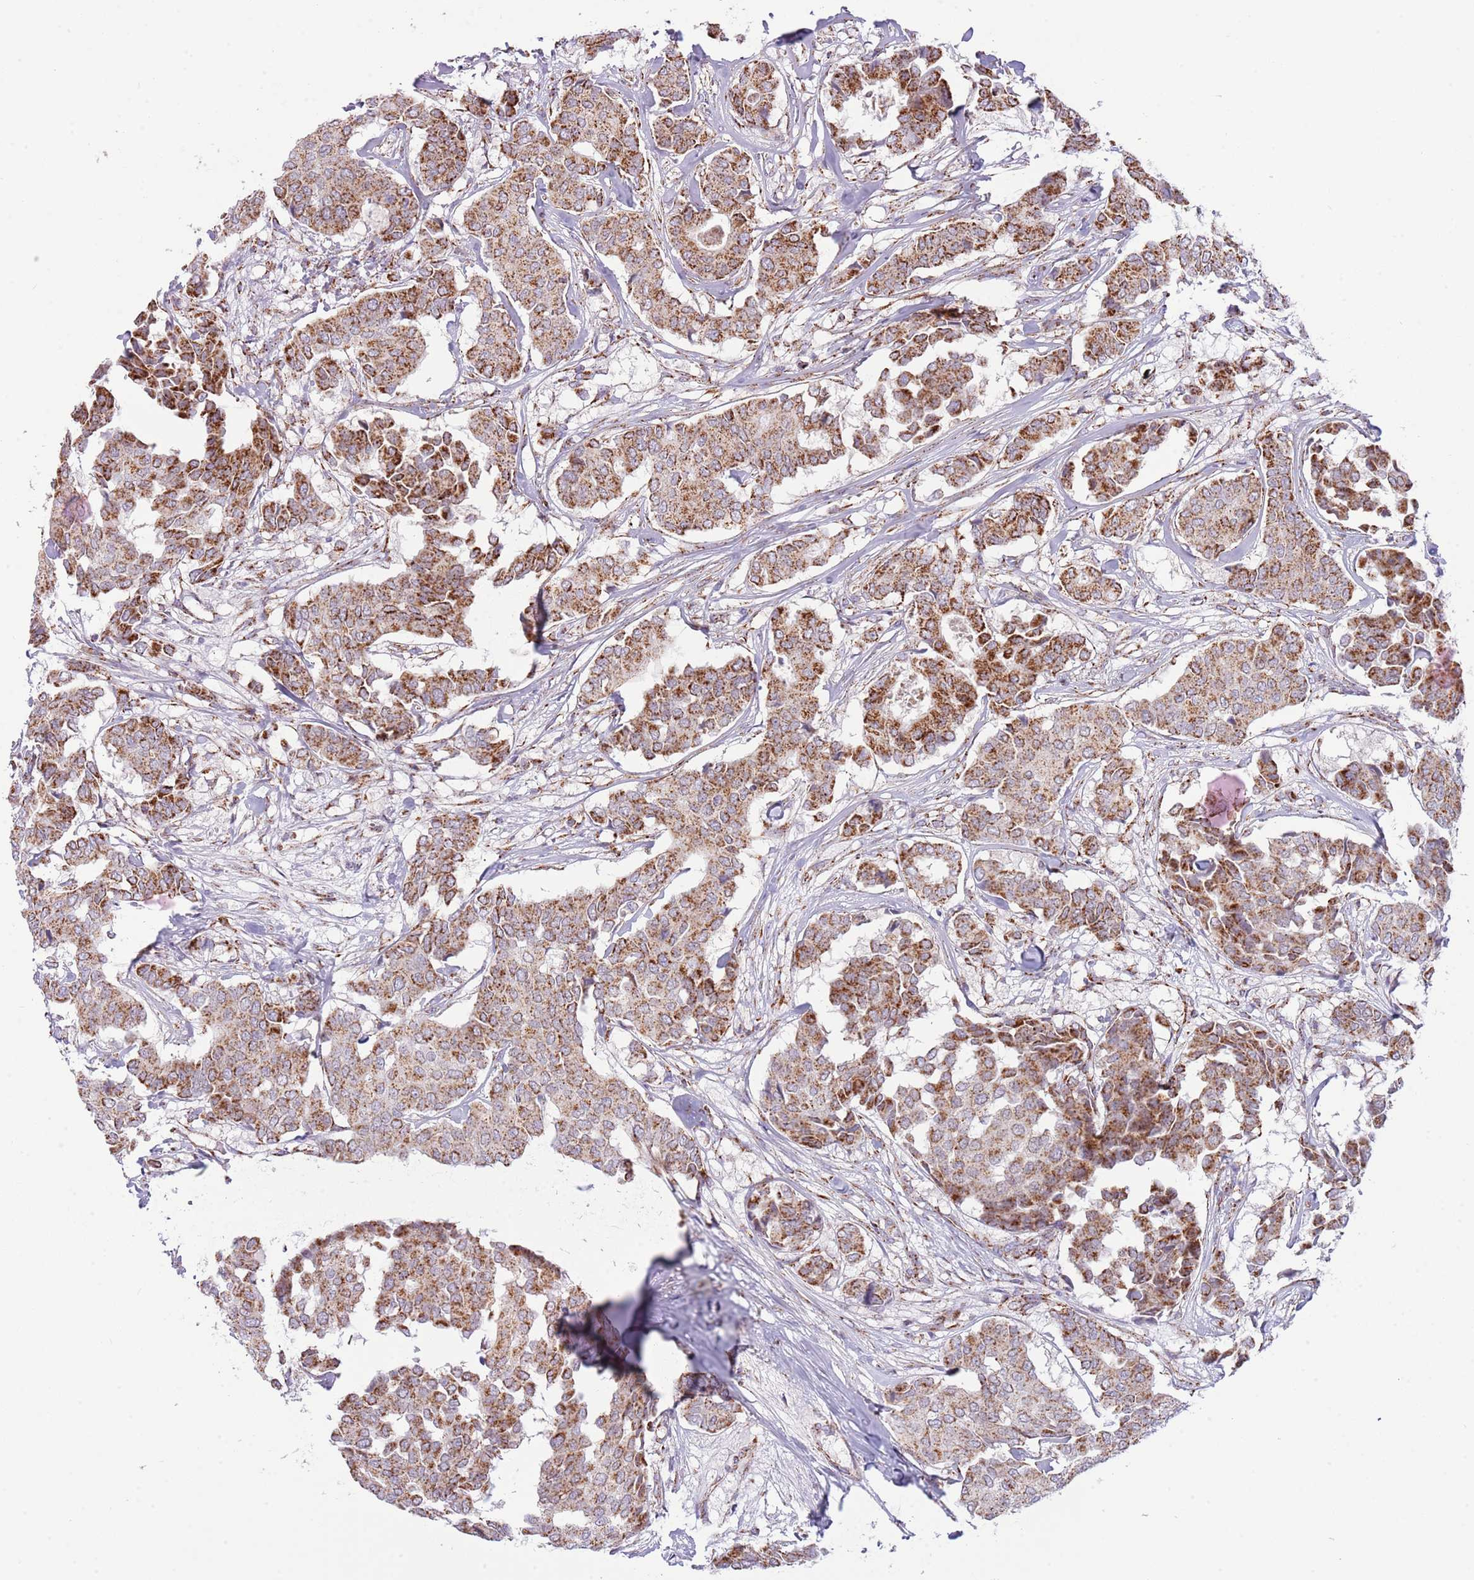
{"staining": {"intensity": "moderate", "quantity": ">75%", "location": "cytoplasmic/membranous"}, "tissue": "breast cancer", "cell_type": "Tumor cells", "image_type": "cancer", "snomed": [{"axis": "morphology", "description": "Duct carcinoma"}, {"axis": "topography", "description": "Breast"}], "caption": "Tumor cells demonstrate medium levels of moderate cytoplasmic/membranous expression in about >75% of cells in invasive ductal carcinoma (breast).", "gene": "LHX6", "patient": {"sex": "female", "age": 75}}